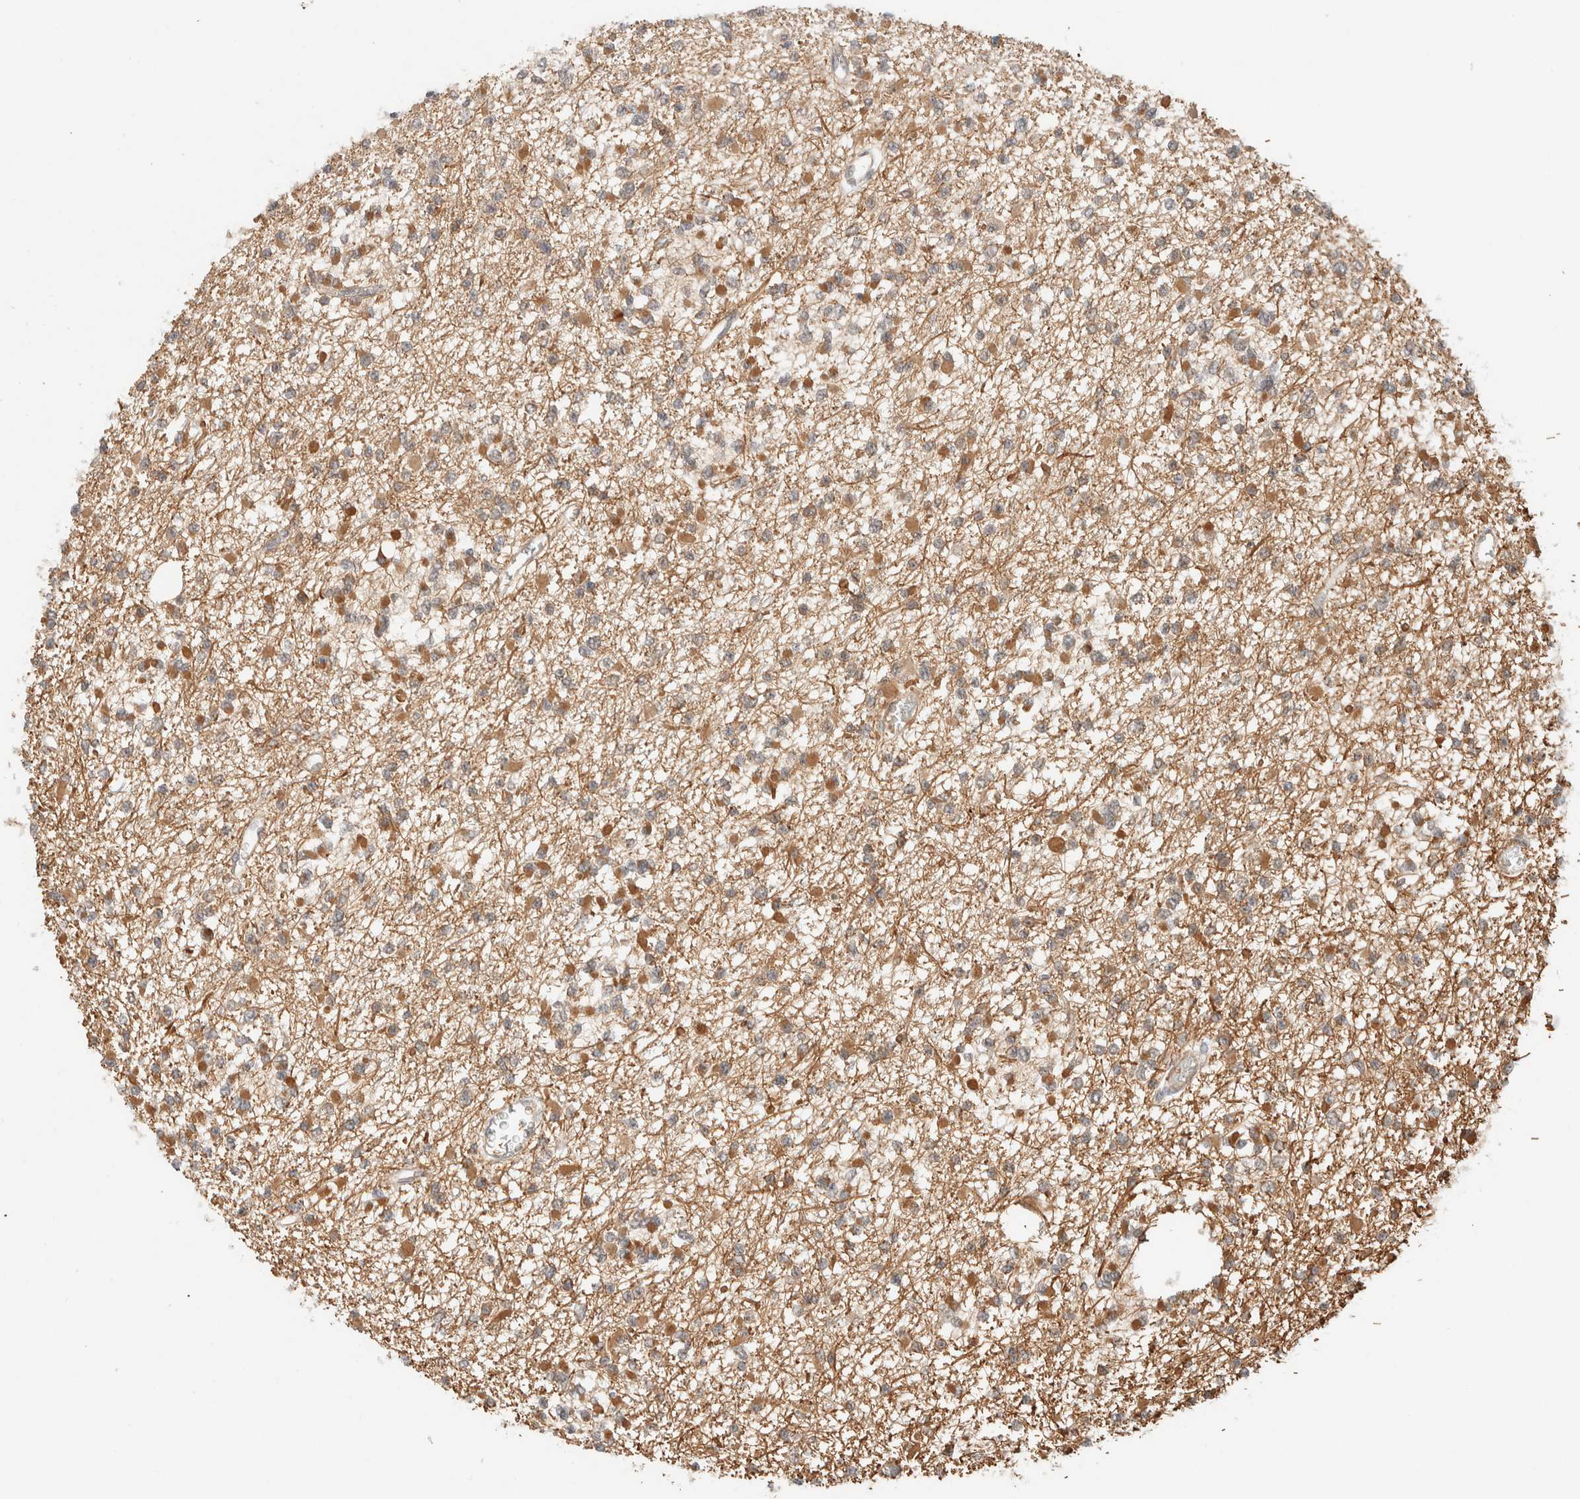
{"staining": {"intensity": "moderate", "quantity": "<25%", "location": "cytoplasmic/membranous"}, "tissue": "glioma", "cell_type": "Tumor cells", "image_type": "cancer", "snomed": [{"axis": "morphology", "description": "Glioma, malignant, Low grade"}, {"axis": "topography", "description": "Brain"}], "caption": "A photomicrograph of malignant low-grade glioma stained for a protein demonstrates moderate cytoplasmic/membranous brown staining in tumor cells.", "gene": "C8orf76", "patient": {"sex": "female", "age": 22}}